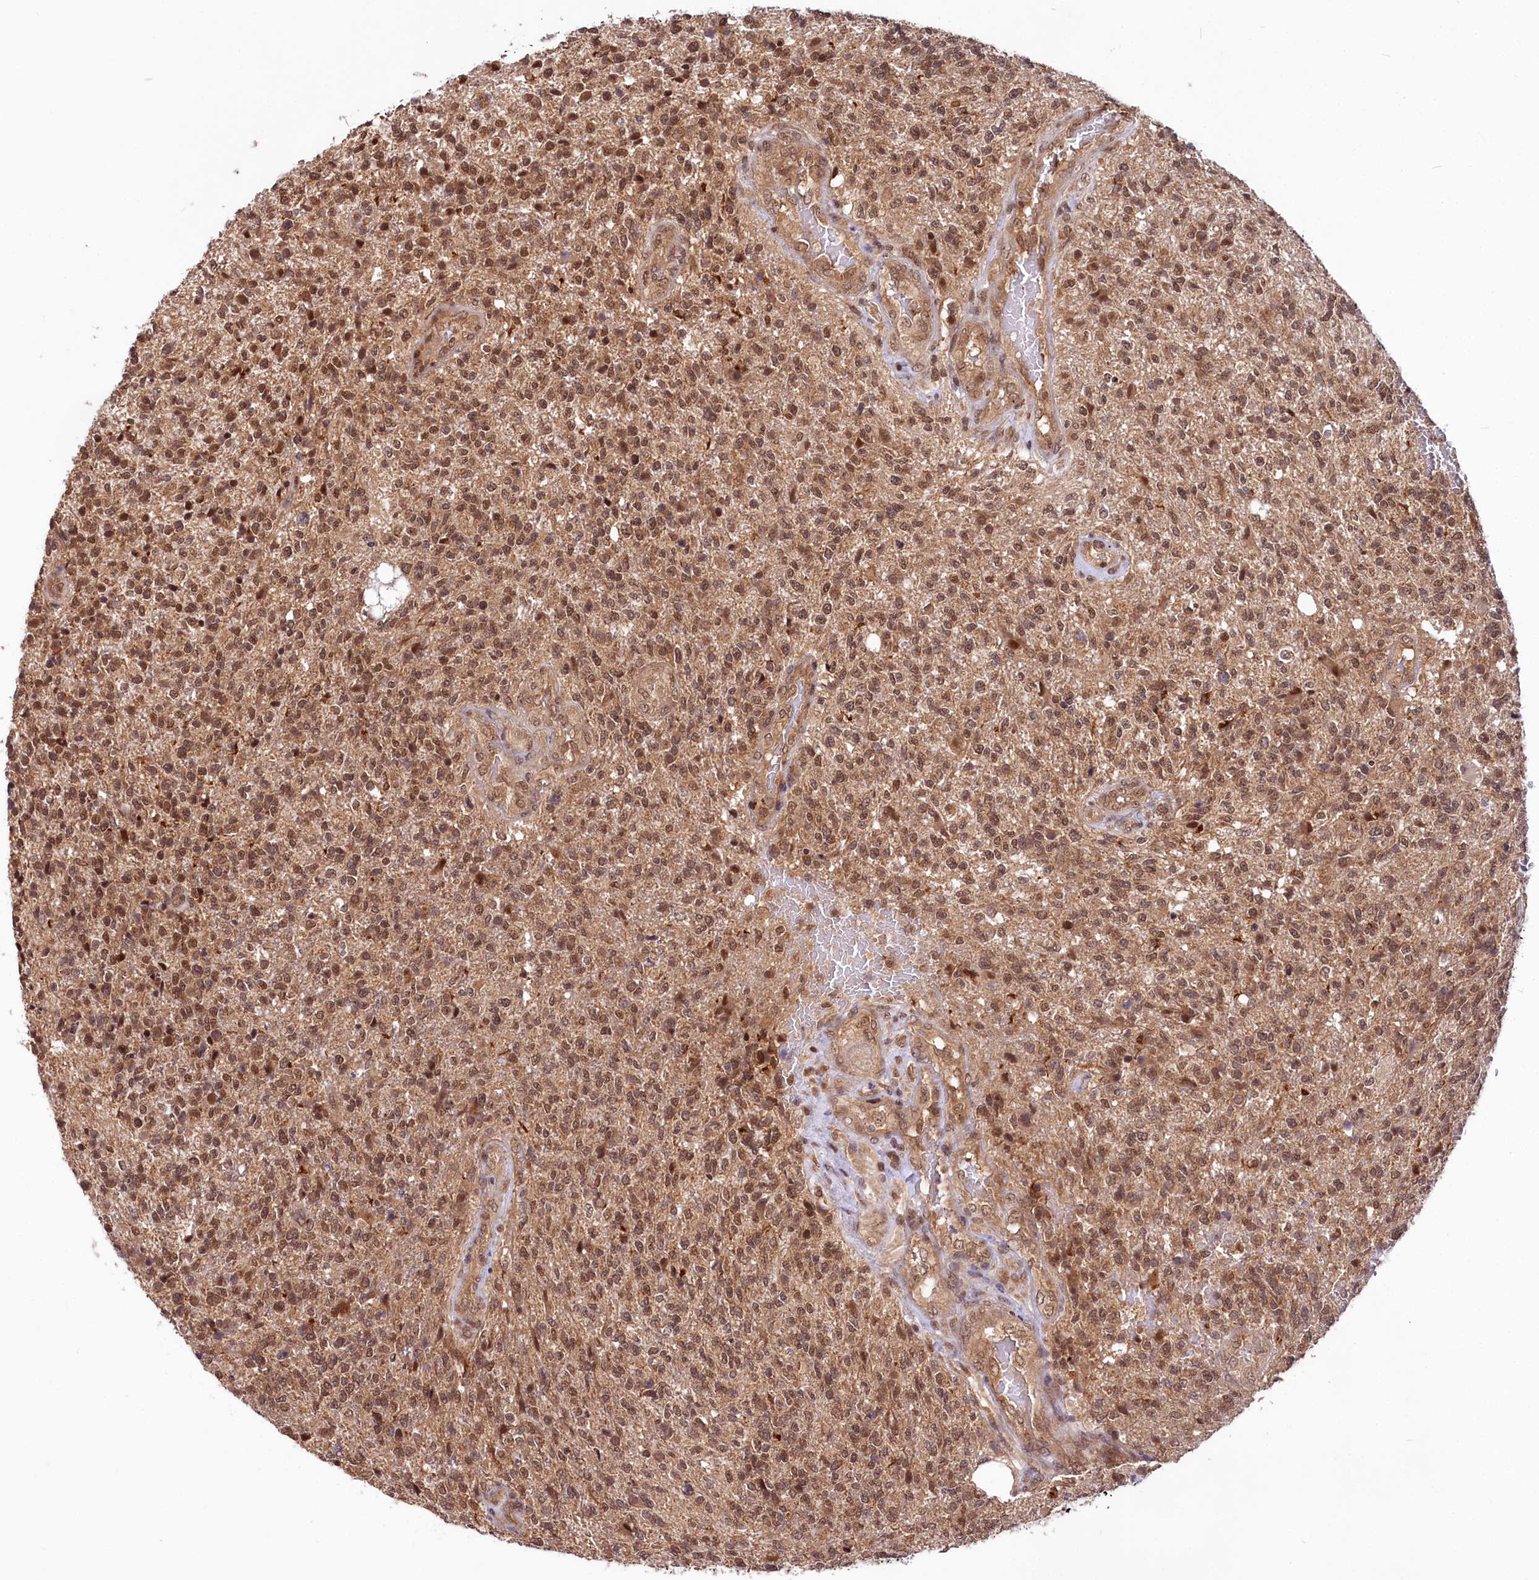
{"staining": {"intensity": "moderate", "quantity": ">75%", "location": "cytoplasmic/membranous,nuclear"}, "tissue": "glioma", "cell_type": "Tumor cells", "image_type": "cancer", "snomed": [{"axis": "morphology", "description": "Glioma, malignant, High grade"}, {"axis": "topography", "description": "Brain"}], "caption": "About >75% of tumor cells in human glioma demonstrate moderate cytoplasmic/membranous and nuclear protein positivity as visualized by brown immunohistochemical staining.", "gene": "UBE3A", "patient": {"sex": "male", "age": 56}}